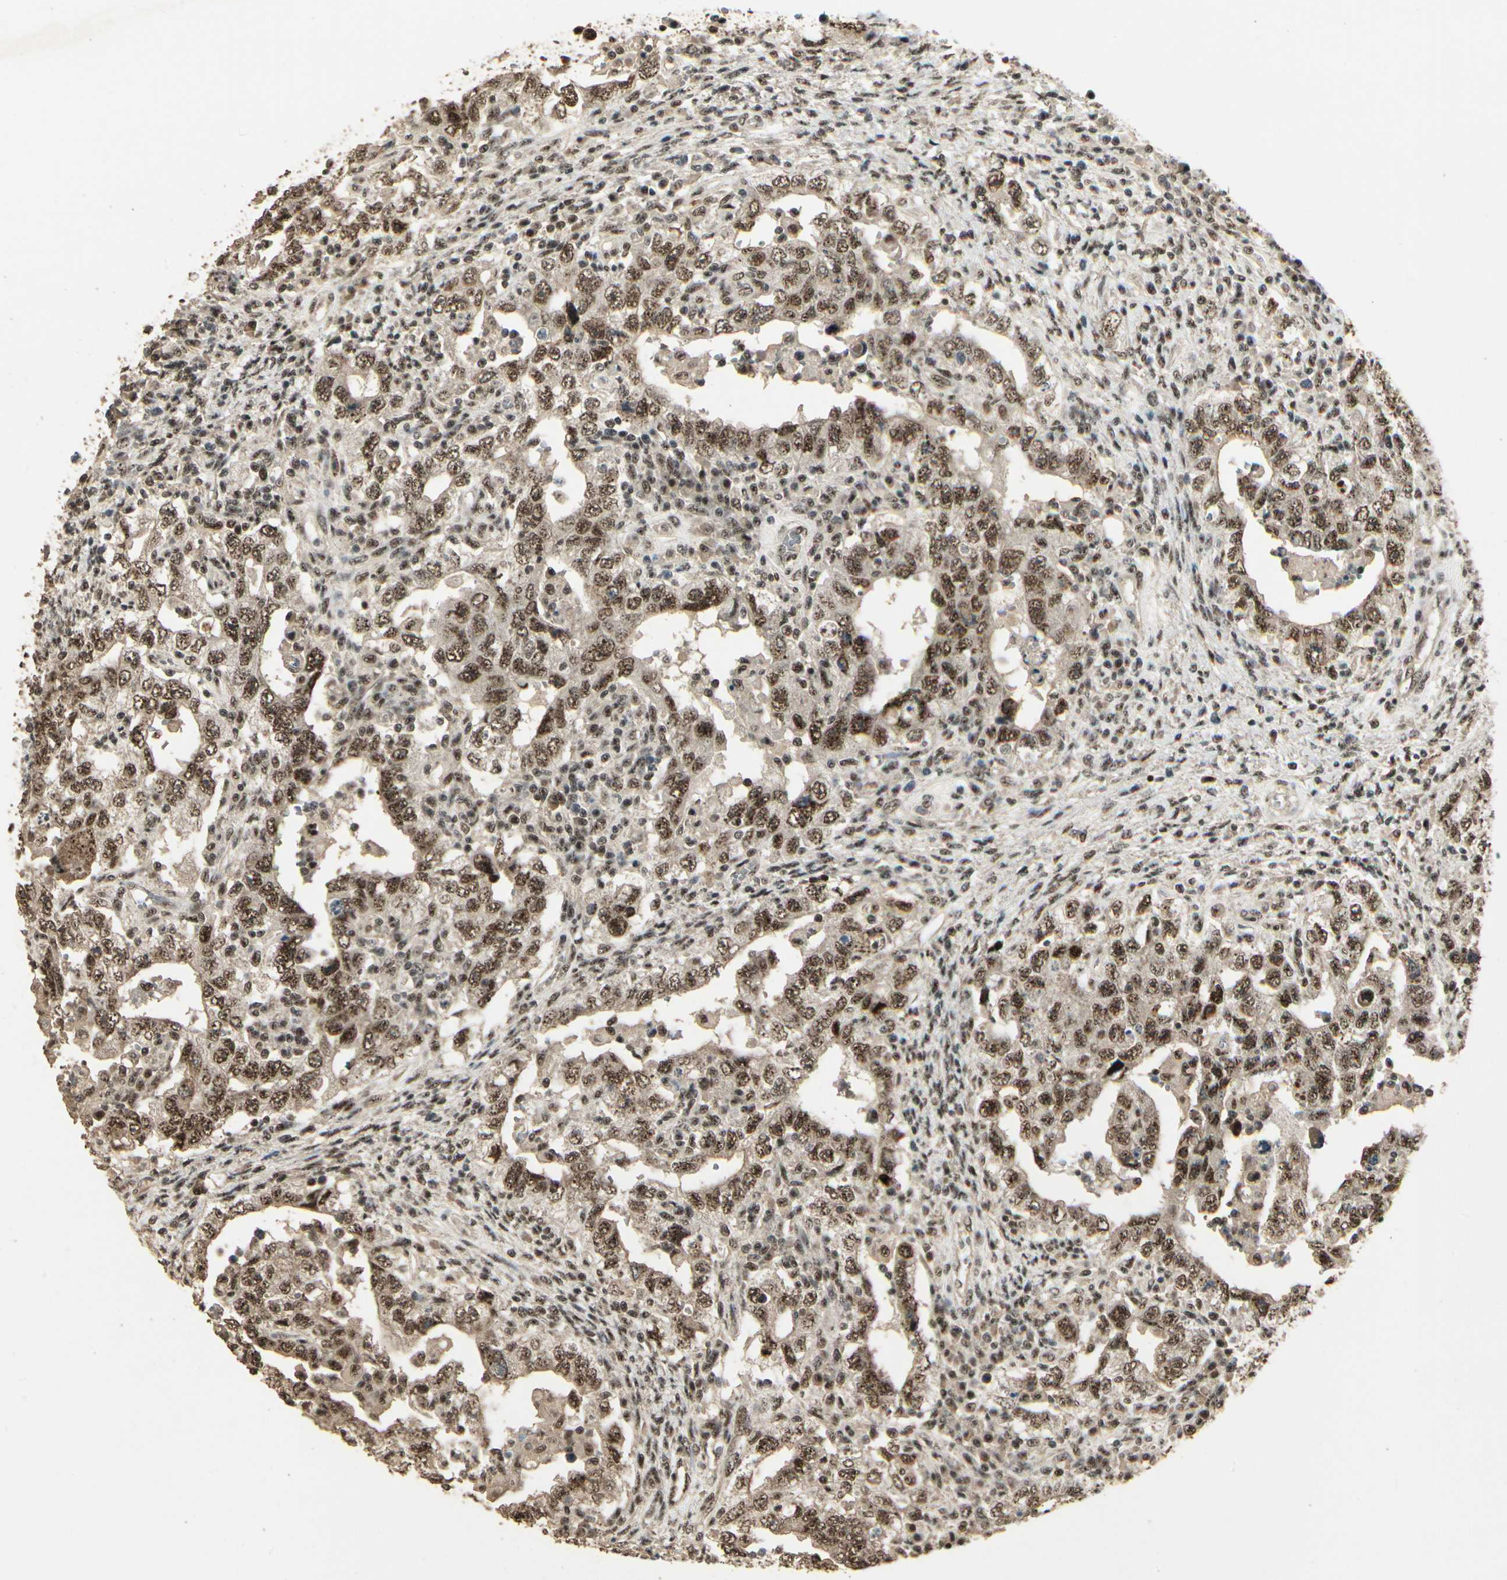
{"staining": {"intensity": "moderate", "quantity": ">75%", "location": "cytoplasmic/membranous,nuclear"}, "tissue": "testis cancer", "cell_type": "Tumor cells", "image_type": "cancer", "snomed": [{"axis": "morphology", "description": "Carcinoma, Embryonal, NOS"}, {"axis": "topography", "description": "Testis"}], "caption": "DAB (3,3'-diaminobenzidine) immunohistochemical staining of testis embryonal carcinoma shows moderate cytoplasmic/membranous and nuclear protein staining in approximately >75% of tumor cells.", "gene": "RBM25", "patient": {"sex": "male", "age": 26}}